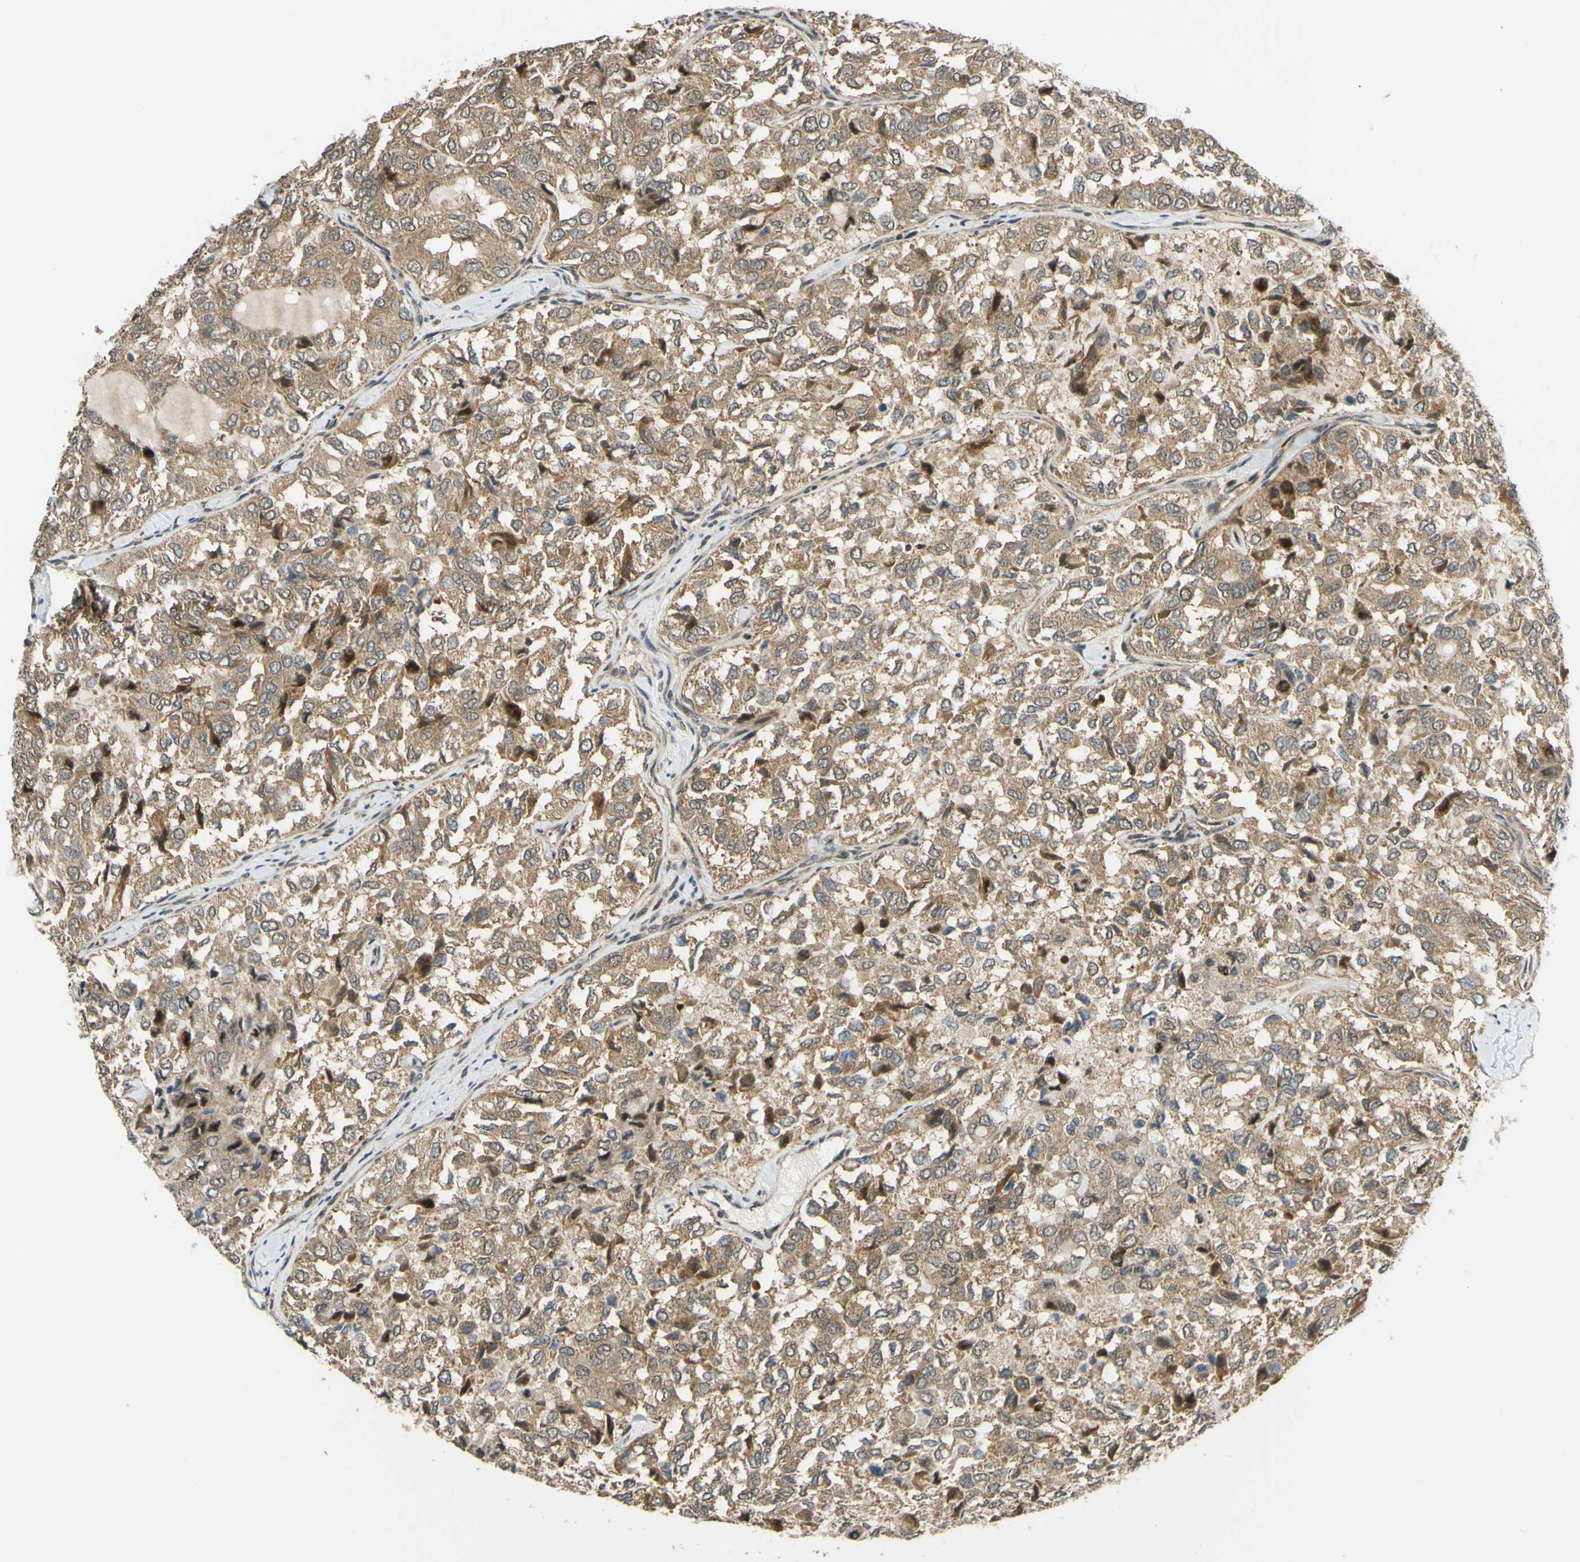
{"staining": {"intensity": "weak", "quantity": ">75%", "location": "cytoplasmic/membranous"}, "tissue": "thyroid cancer", "cell_type": "Tumor cells", "image_type": "cancer", "snomed": [{"axis": "morphology", "description": "Follicular adenoma carcinoma, NOS"}, {"axis": "topography", "description": "Thyroid gland"}], "caption": "Tumor cells show low levels of weak cytoplasmic/membranous expression in approximately >75% of cells in follicular adenoma carcinoma (thyroid). Using DAB (brown) and hematoxylin (blue) stains, captured at high magnification using brightfield microscopy.", "gene": "ABCC8", "patient": {"sex": "male", "age": 75}}